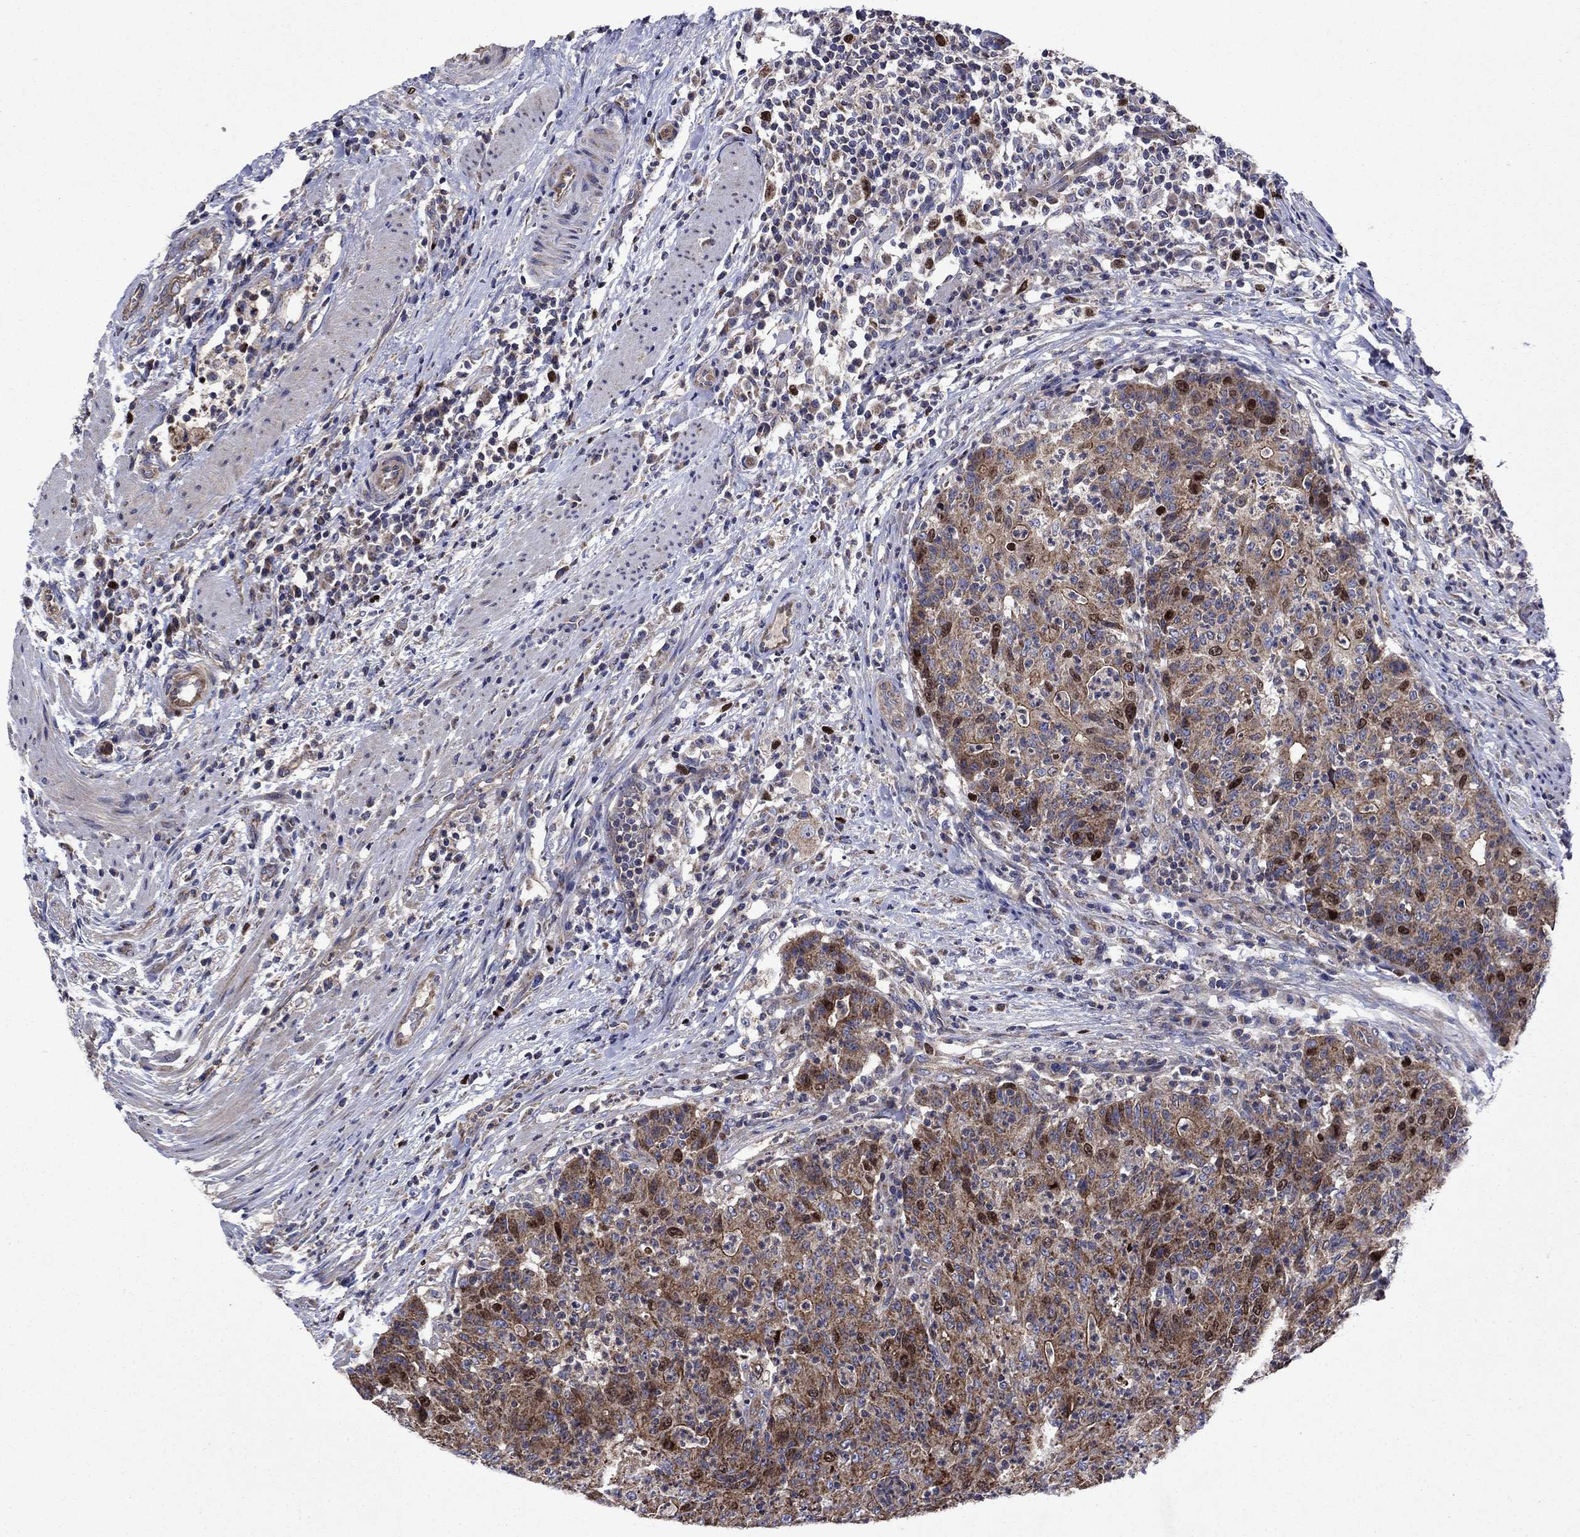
{"staining": {"intensity": "moderate", "quantity": ">75%", "location": "cytoplasmic/membranous"}, "tissue": "colorectal cancer", "cell_type": "Tumor cells", "image_type": "cancer", "snomed": [{"axis": "morphology", "description": "Adenocarcinoma, NOS"}, {"axis": "topography", "description": "Colon"}], "caption": "Protein staining of colorectal cancer tissue demonstrates moderate cytoplasmic/membranous expression in about >75% of tumor cells.", "gene": "KIF22", "patient": {"sex": "male", "age": 70}}